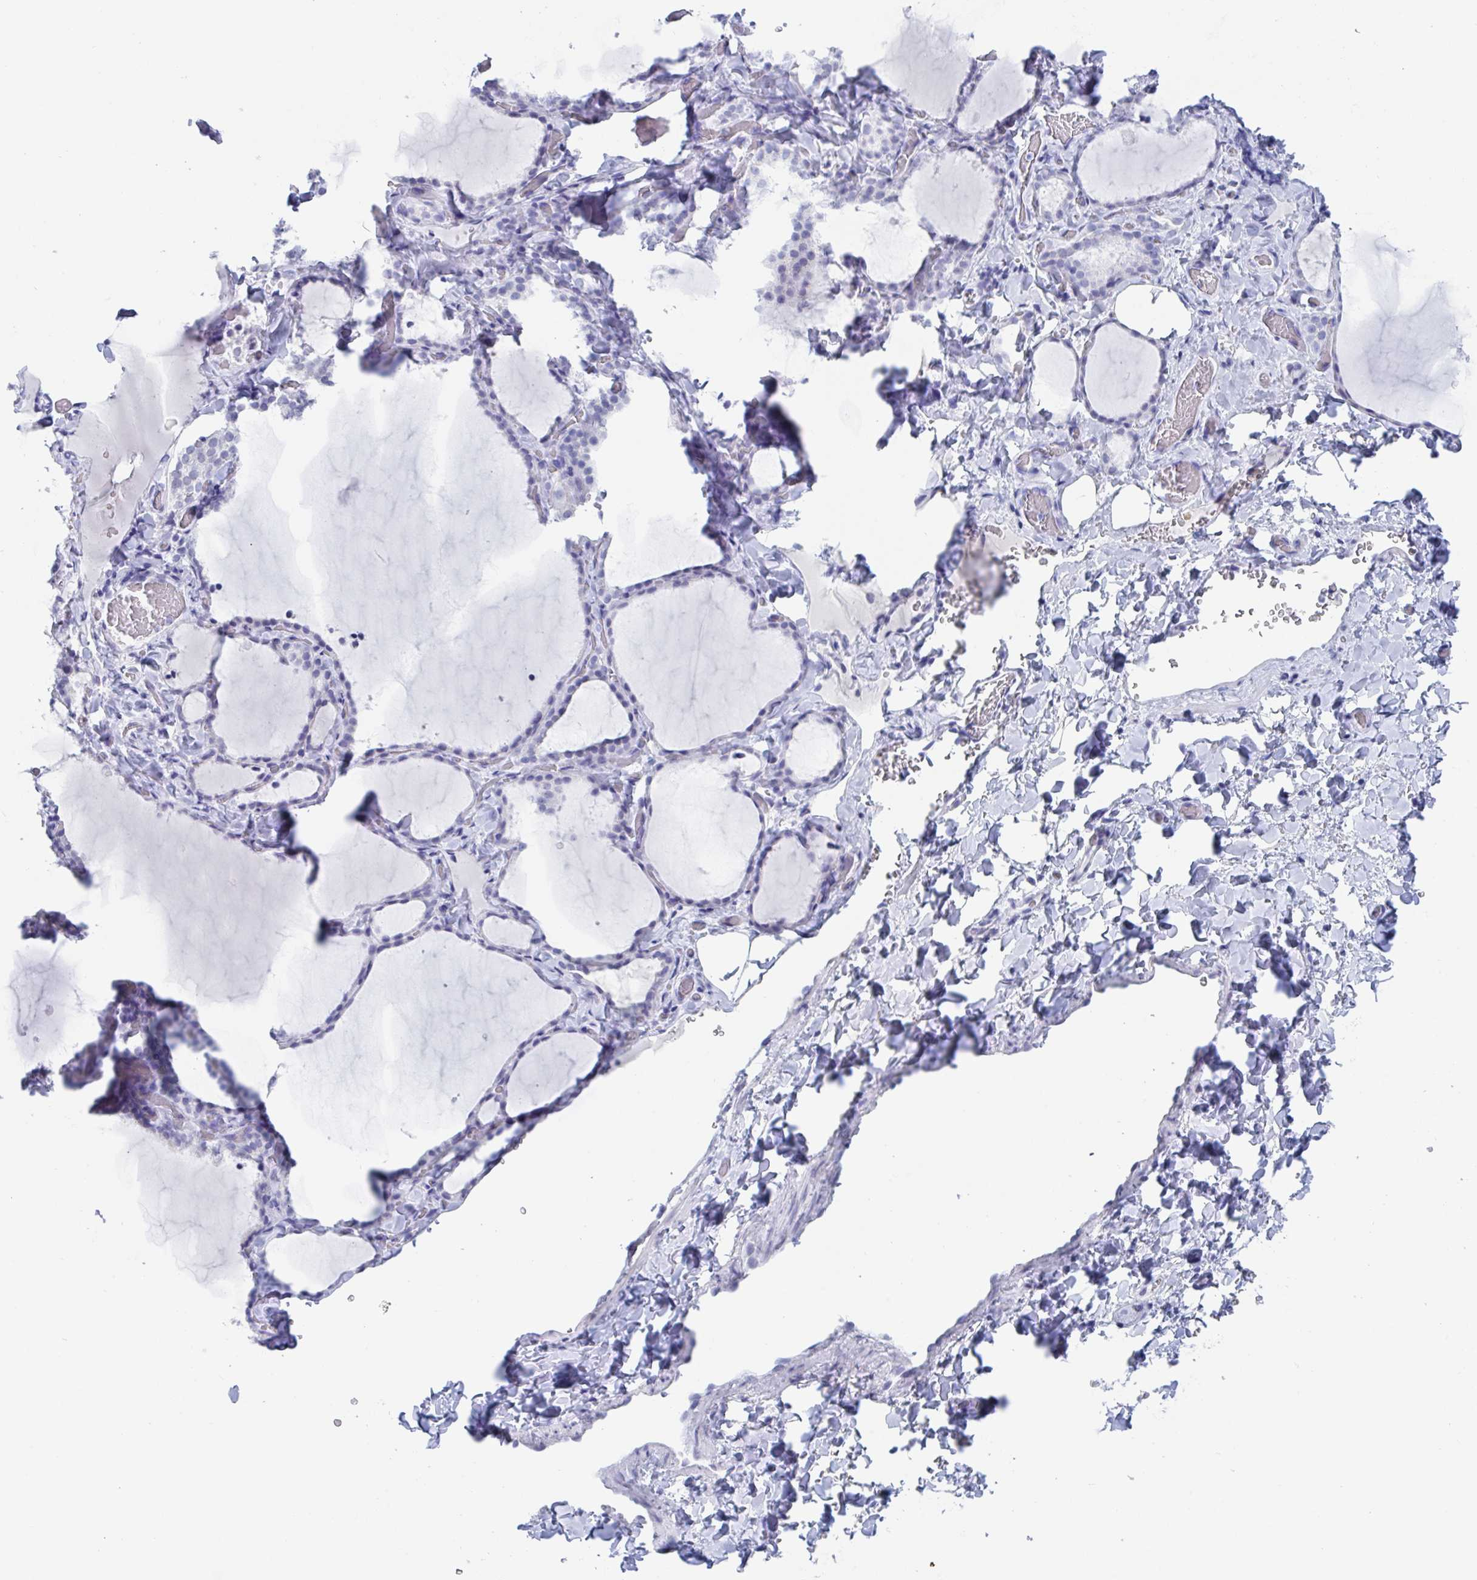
{"staining": {"intensity": "negative", "quantity": "none", "location": "none"}, "tissue": "thyroid gland", "cell_type": "Glandular cells", "image_type": "normal", "snomed": [{"axis": "morphology", "description": "Normal tissue, NOS"}, {"axis": "topography", "description": "Thyroid gland"}], "caption": "The photomicrograph exhibits no staining of glandular cells in benign thyroid gland. (Brightfield microscopy of DAB immunohistochemistry (IHC) at high magnification).", "gene": "CDX4", "patient": {"sex": "female", "age": 22}}